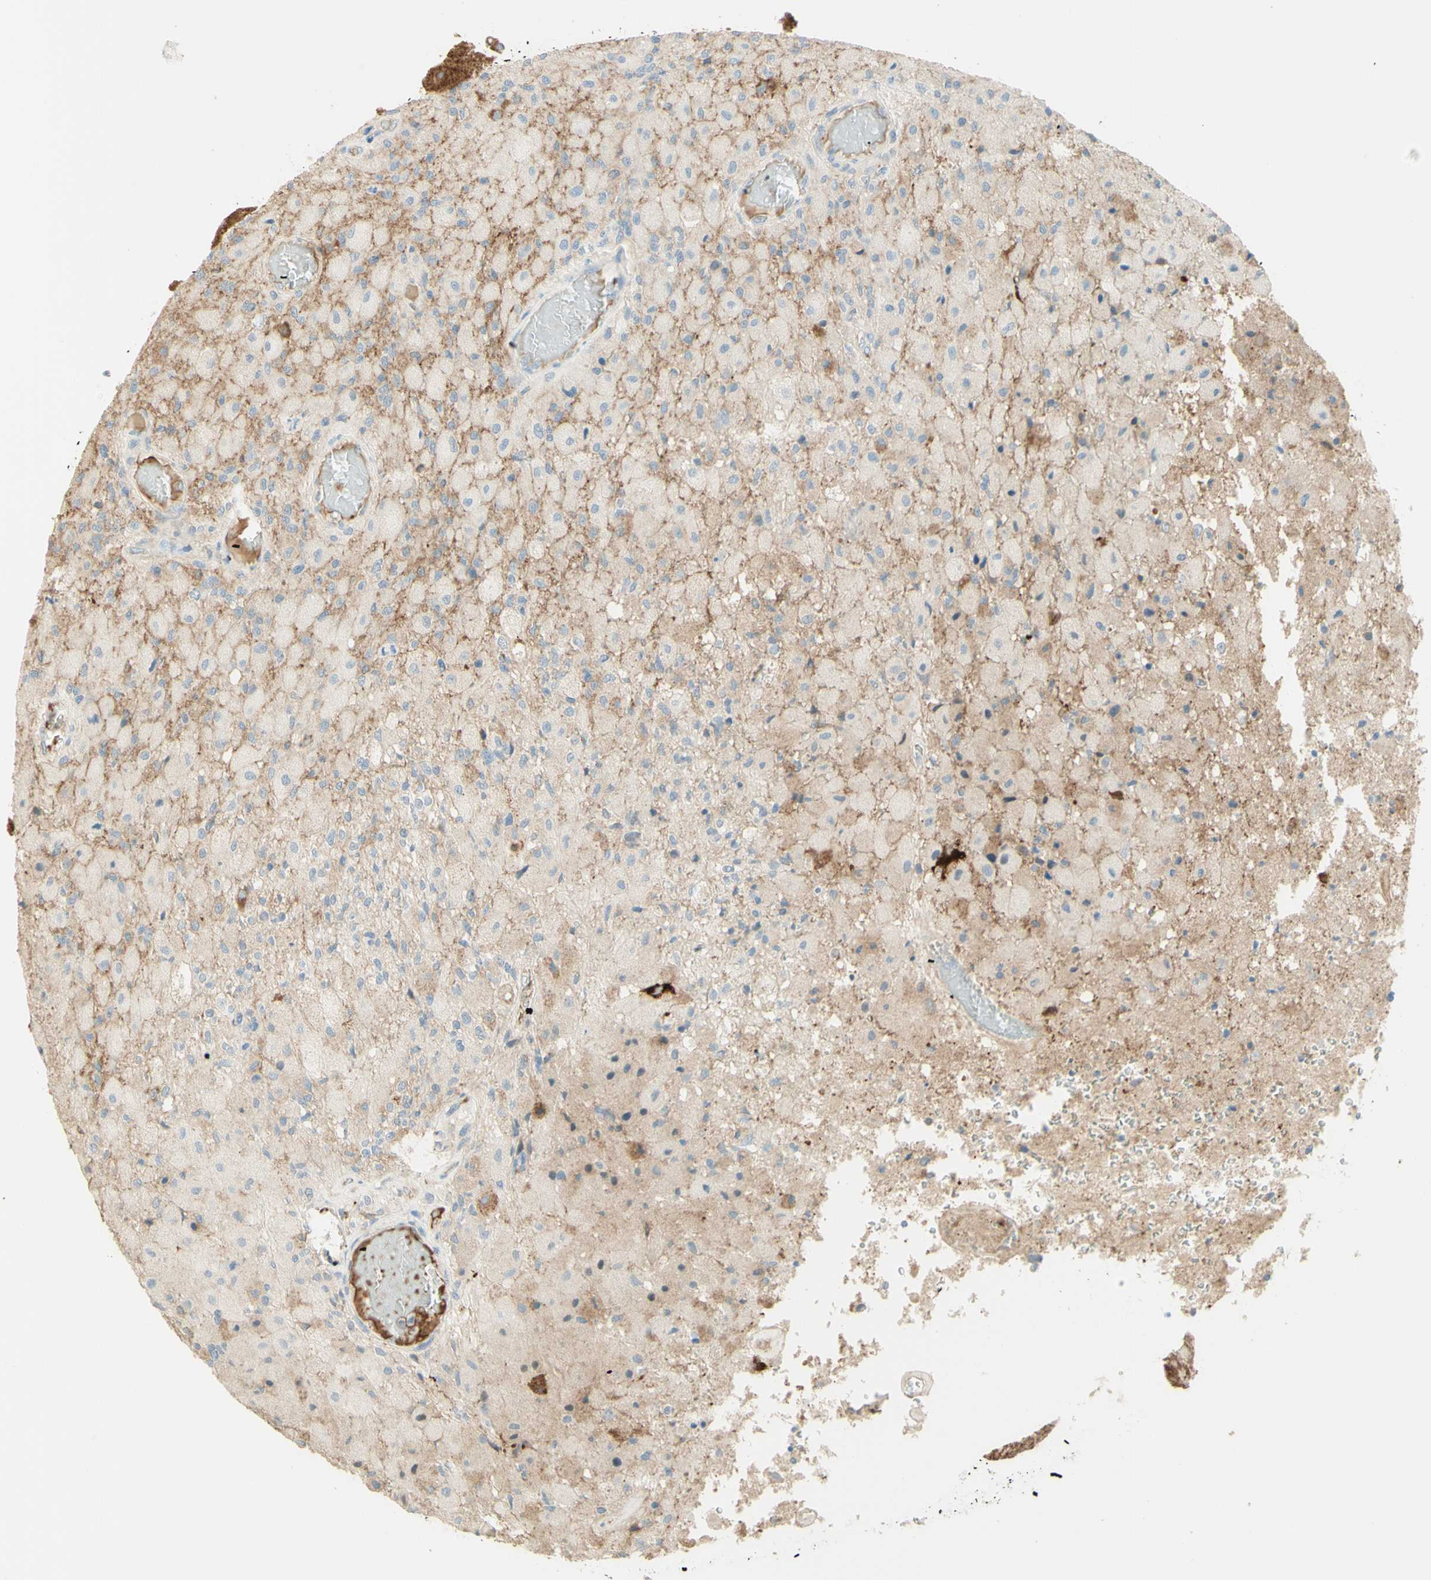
{"staining": {"intensity": "negative", "quantity": "none", "location": "none"}, "tissue": "glioma", "cell_type": "Tumor cells", "image_type": "cancer", "snomed": [{"axis": "morphology", "description": "Normal tissue, NOS"}, {"axis": "morphology", "description": "Glioma, malignant, High grade"}, {"axis": "topography", "description": "Cerebral cortex"}], "caption": "DAB immunohistochemical staining of malignant glioma (high-grade) exhibits no significant staining in tumor cells.", "gene": "ANGPT2", "patient": {"sex": "male", "age": 77}}